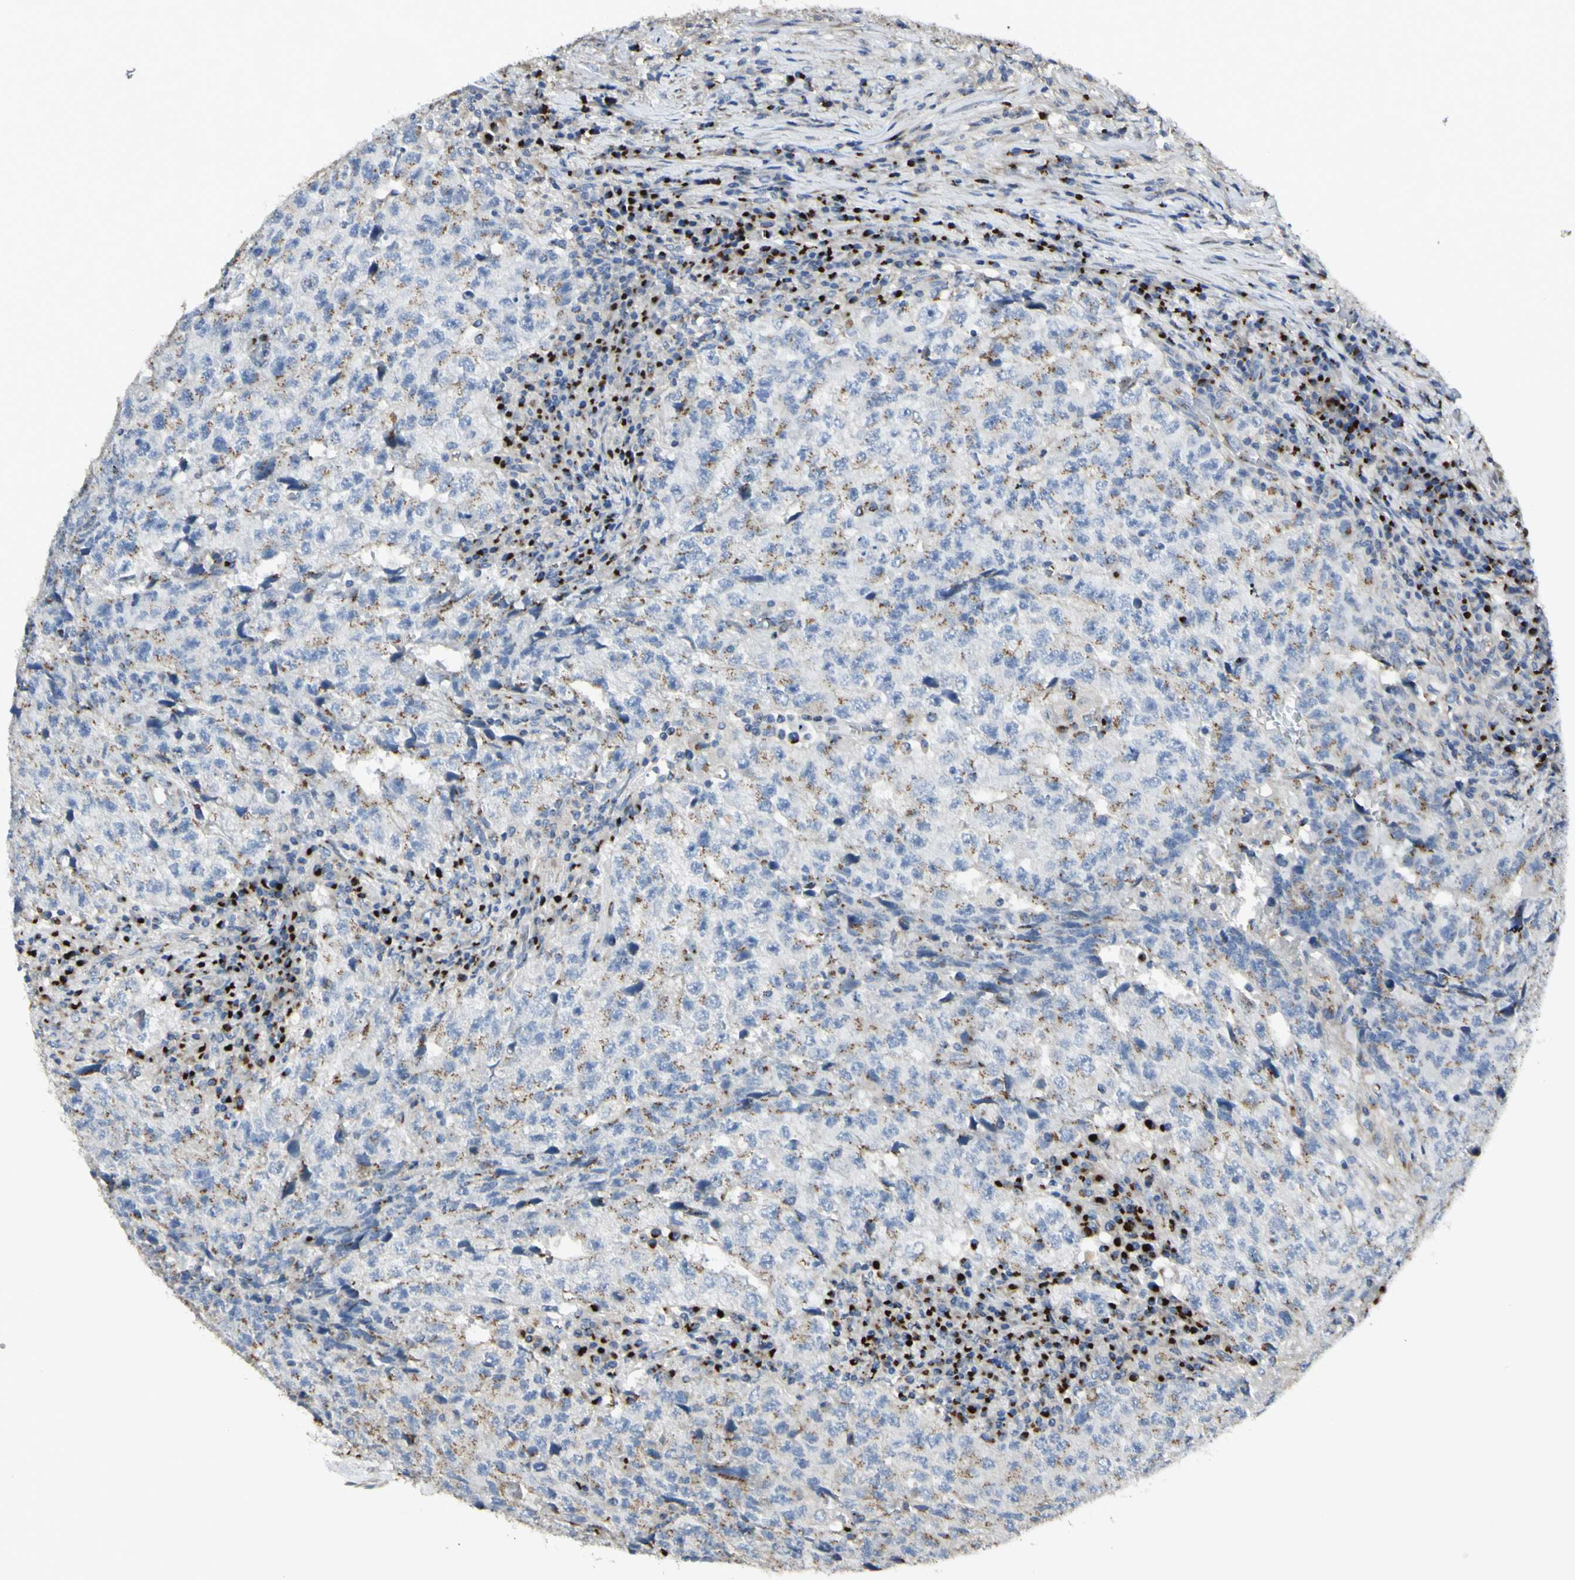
{"staining": {"intensity": "moderate", "quantity": "<25%", "location": "cytoplasmic/membranous"}, "tissue": "testis cancer", "cell_type": "Tumor cells", "image_type": "cancer", "snomed": [{"axis": "morphology", "description": "Necrosis, NOS"}, {"axis": "morphology", "description": "Carcinoma, Embryonal, NOS"}, {"axis": "topography", "description": "Testis"}], "caption": "Immunohistochemistry (IHC) of testis cancer (embryonal carcinoma) demonstrates low levels of moderate cytoplasmic/membranous staining in approximately <25% of tumor cells.", "gene": "B4GALT3", "patient": {"sex": "male", "age": 19}}